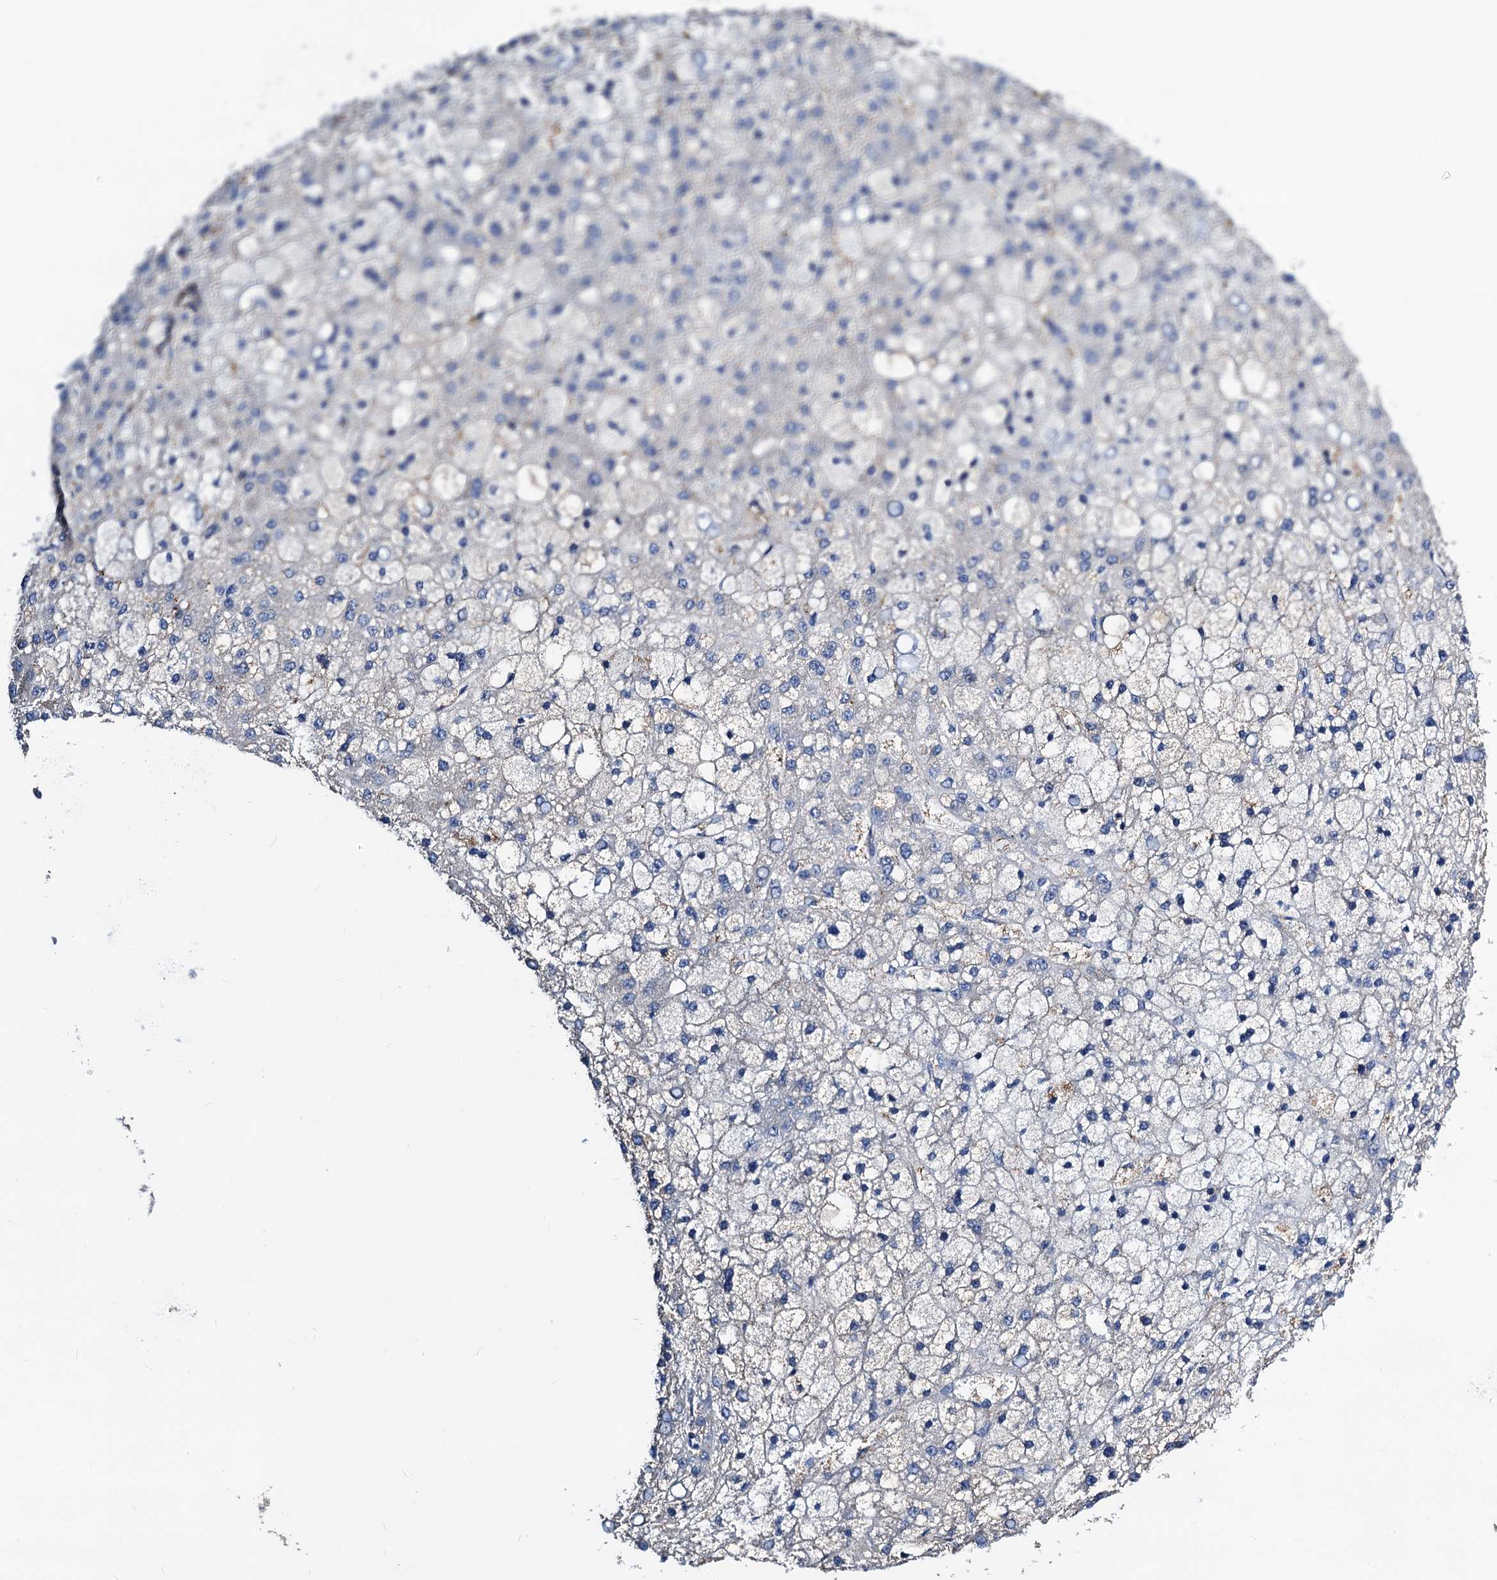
{"staining": {"intensity": "negative", "quantity": "none", "location": "none"}, "tissue": "liver cancer", "cell_type": "Tumor cells", "image_type": "cancer", "snomed": [{"axis": "morphology", "description": "Carcinoma, Hepatocellular, NOS"}, {"axis": "topography", "description": "Liver"}], "caption": "Immunohistochemistry (IHC) of liver cancer (hepatocellular carcinoma) reveals no staining in tumor cells.", "gene": "GCOM1", "patient": {"sex": "male", "age": 67}}